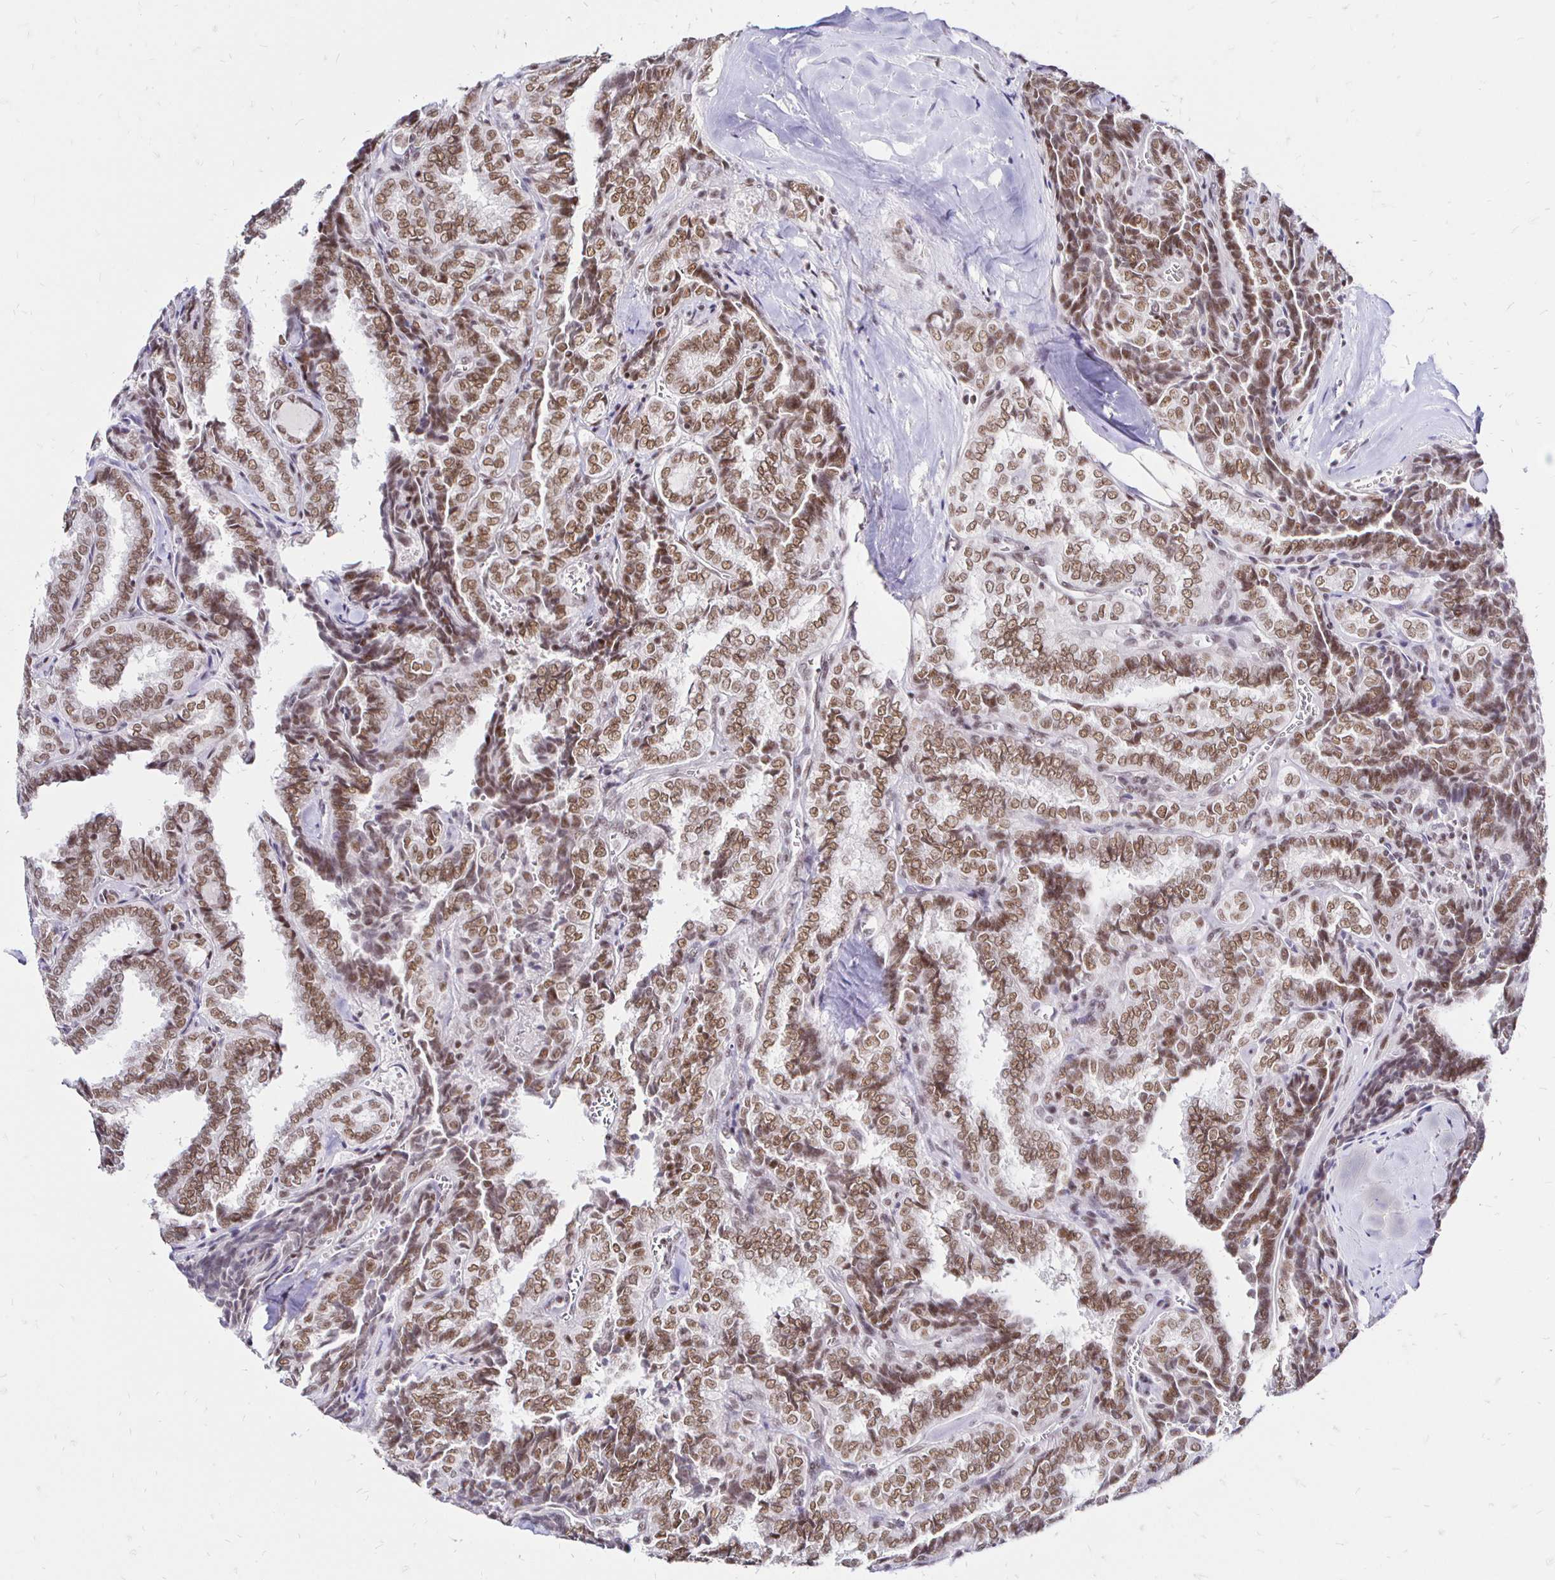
{"staining": {"intensity": "moderate", "quantity": ">75%", "location": "nuclear"}, "tissue": "thyroid cancer", "cell_type": "Tumor cells", "image_type": "cancer", "snomed": [{"axis": "morphology", "description": "Papillary adenocarcinoma, NOS"}, {"axis": "topography", "description": "Thyroid gland"}], "caption": "Immunohistochemical staining of human thyroid cancer demonstrates moderate nuclear protein staining in approximately >75% of tumor cells.", "gene": "SIN3A", "patient": {"sex": "female", "age": 30}}